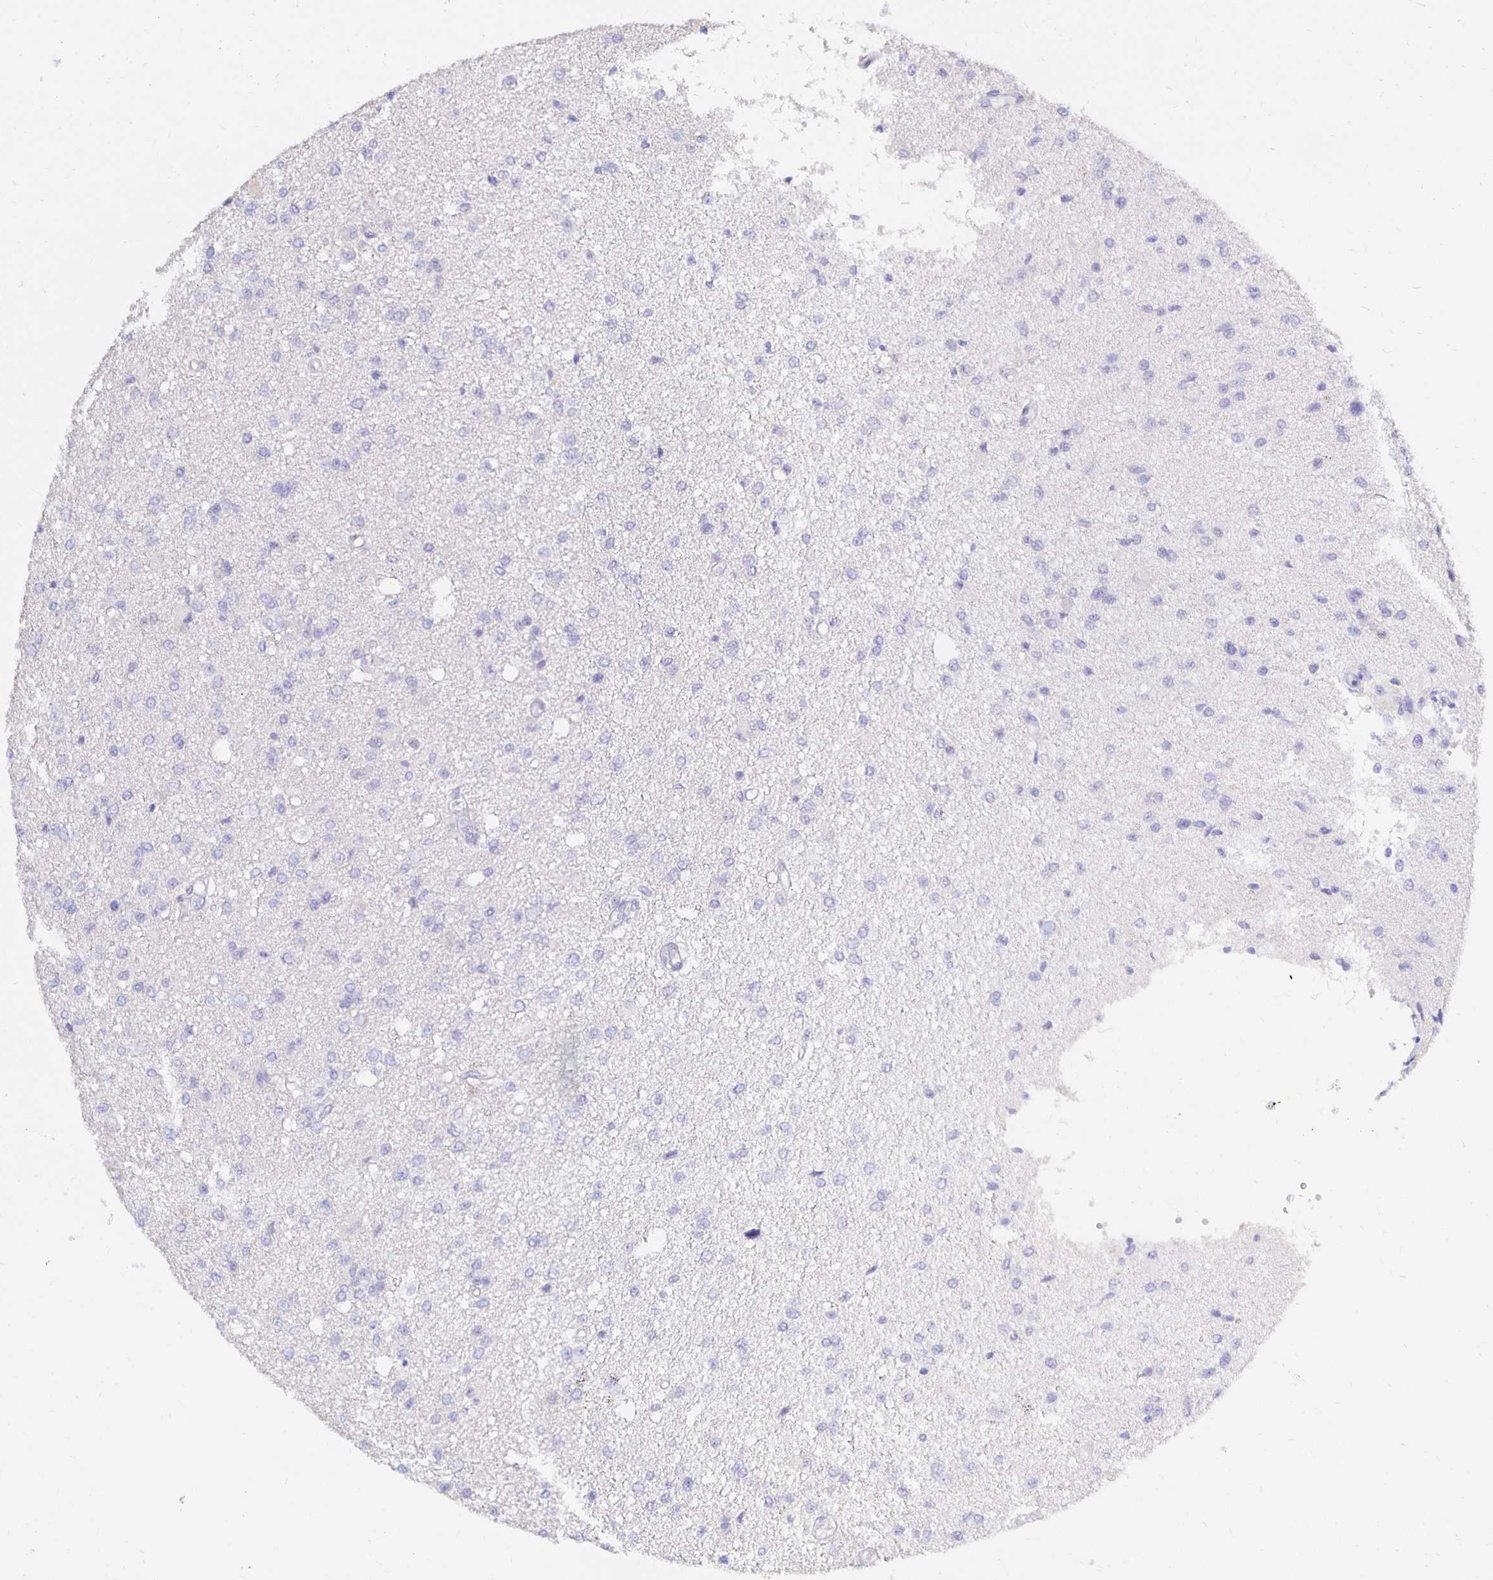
{"staining": {"intensity": "negative", "quantity": "none", "location": "none"}, "tissue": "glioma", "cell_type": "Tumor cells", "image_type": "cancer", "snomed": [{"axis": "morphology", "description": "Glioma, malignant, Low grade"}, {"axis": "topography", "description": "Brain"}], "caption": "Glioma was stained to show a protein in brown. There is no significant expression in tumor cells.", "gene": "UMOD", "patient": {"sex": "male", "age": 26}}